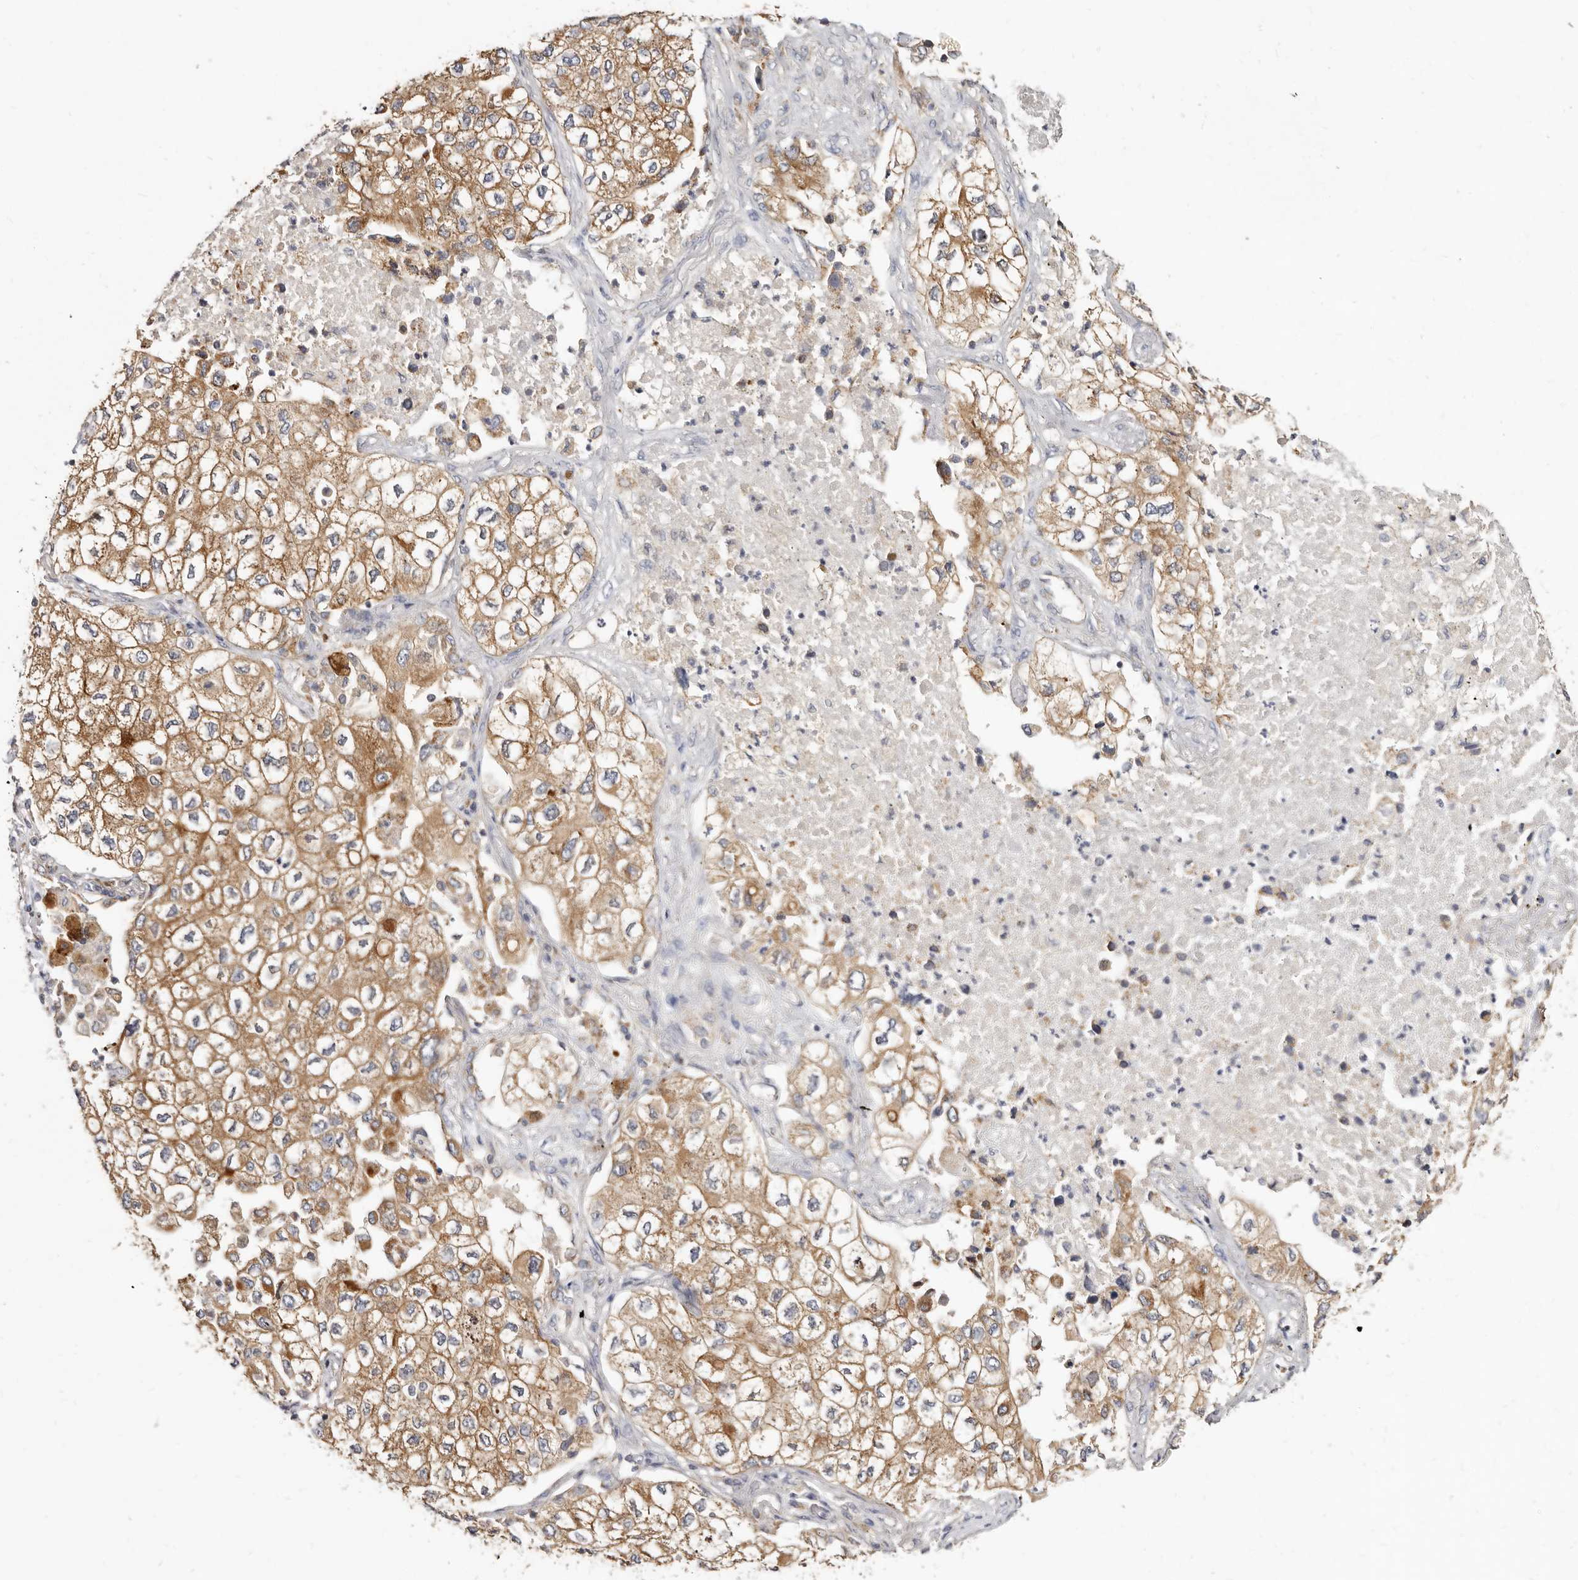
{"staining": {"intensity": "moderate", "quantity": ">75%", "location": "cytoplasmic/membranous"}, "tissue": "lung cancer", "cell_type": "Tumor cells", "image_type": "cancer", "snomed": [{"axis": "morphology", "description": "Adenocarcinoma, NOS"}, {"axis": "topography", "description": "Lung"}], "caption": "This is an image of IHC staining of lung cancer (adenocarcinoma), which shows moderate staining in the cytoplasmic/membranous of tumor cells.", "gene": "BAIAP2L1", "patient": {"sex": "male", "age": 63}}